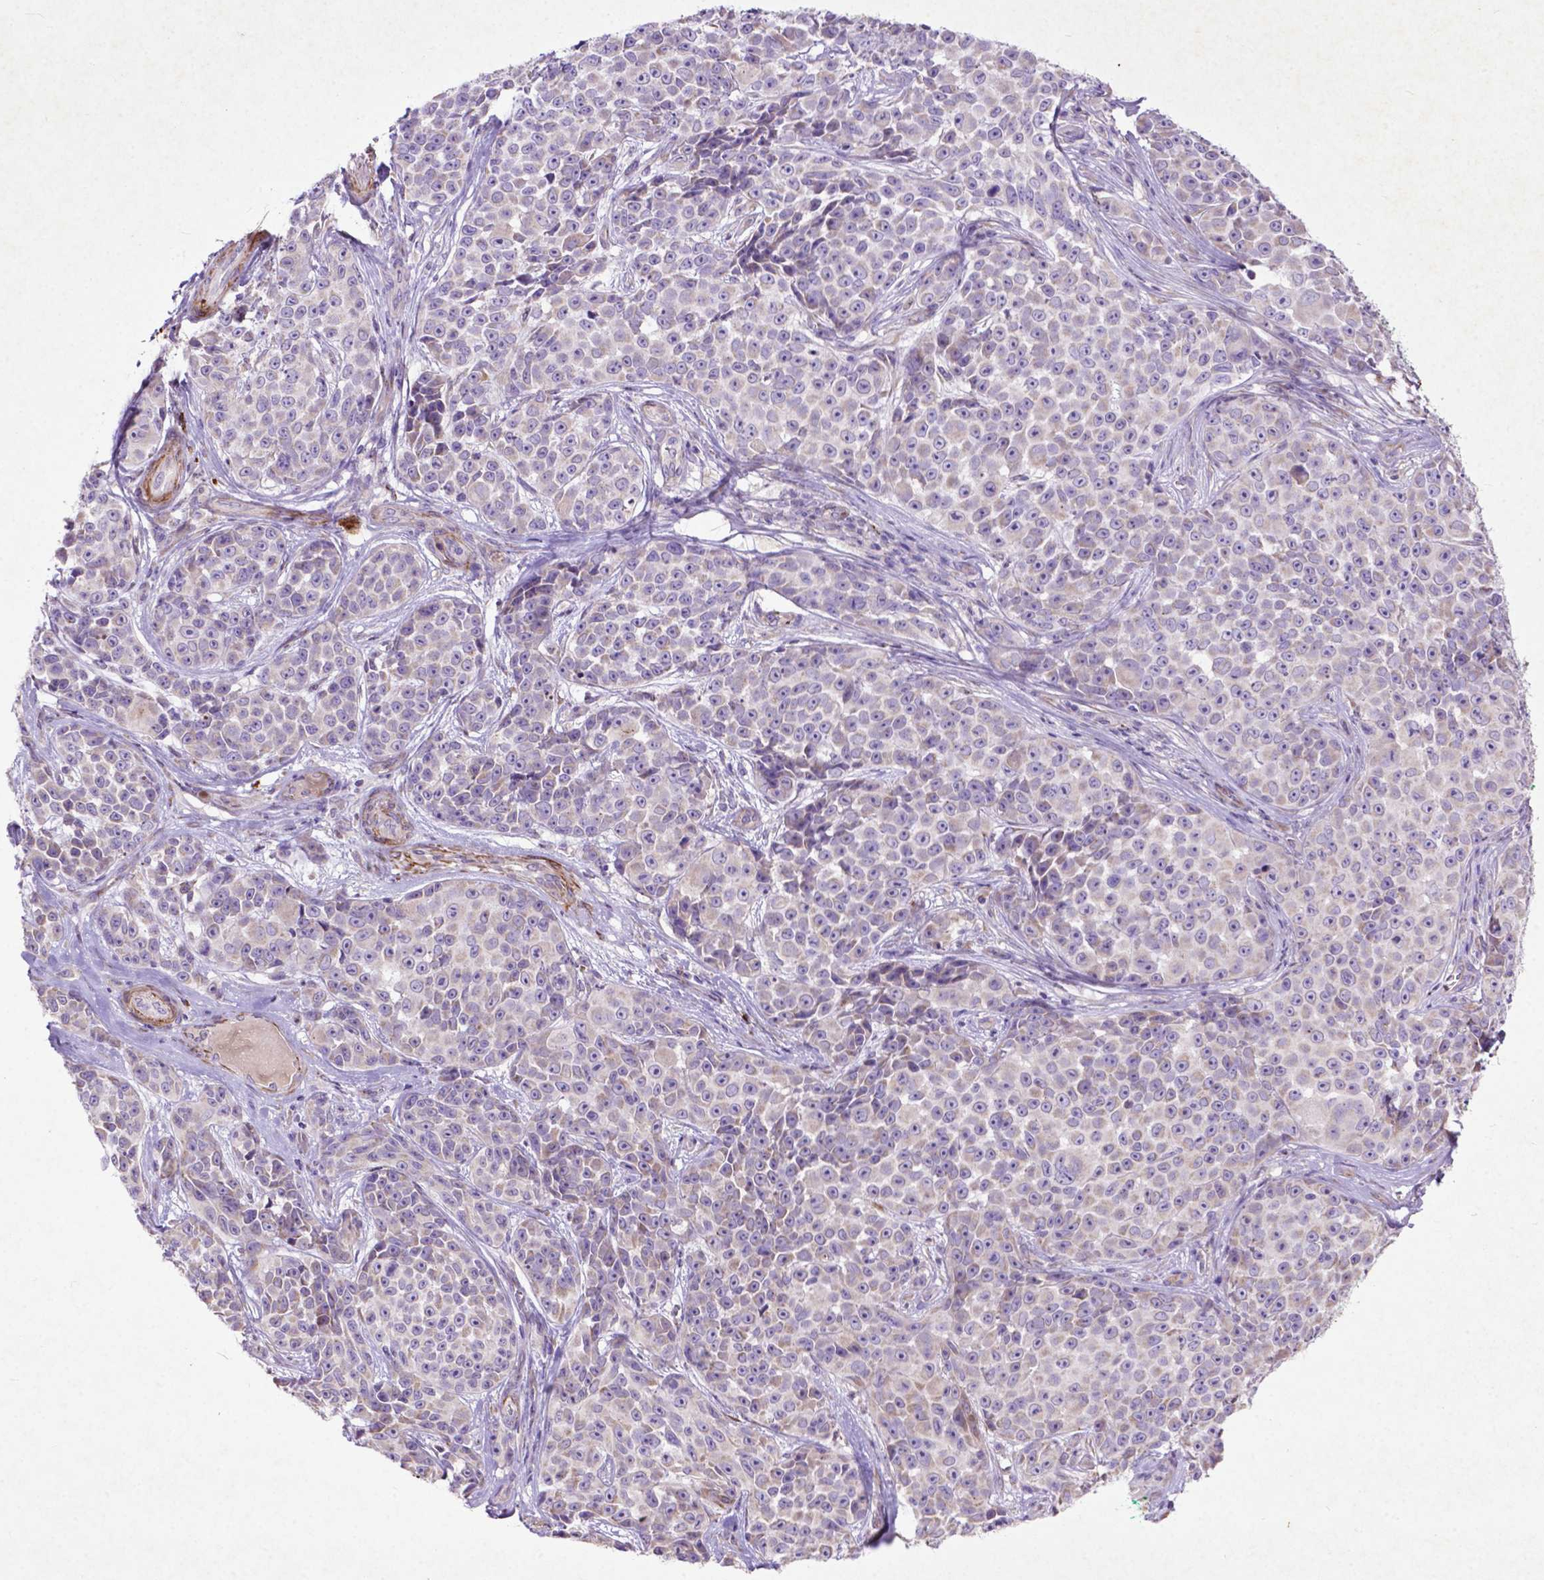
{"staining": {"intensity": "negative", "quantity": "none", "location": "none"}, "tissue": "melanoma", "cell_type": "Tumor cells", "image_type": "cancer", "snomed": [{"axis": "morphology", "description": "Malignant melanoma, NOS"}, {"axis": "topography", "description": "Skin"}], "caption": "Immunohistochemistry photomicrograph of malignant melanoma stained for a protein (brown), which shows no positivity in tumor cells.", "gene": "THEGL", "patient": {"sex": "female", "age": 88}}